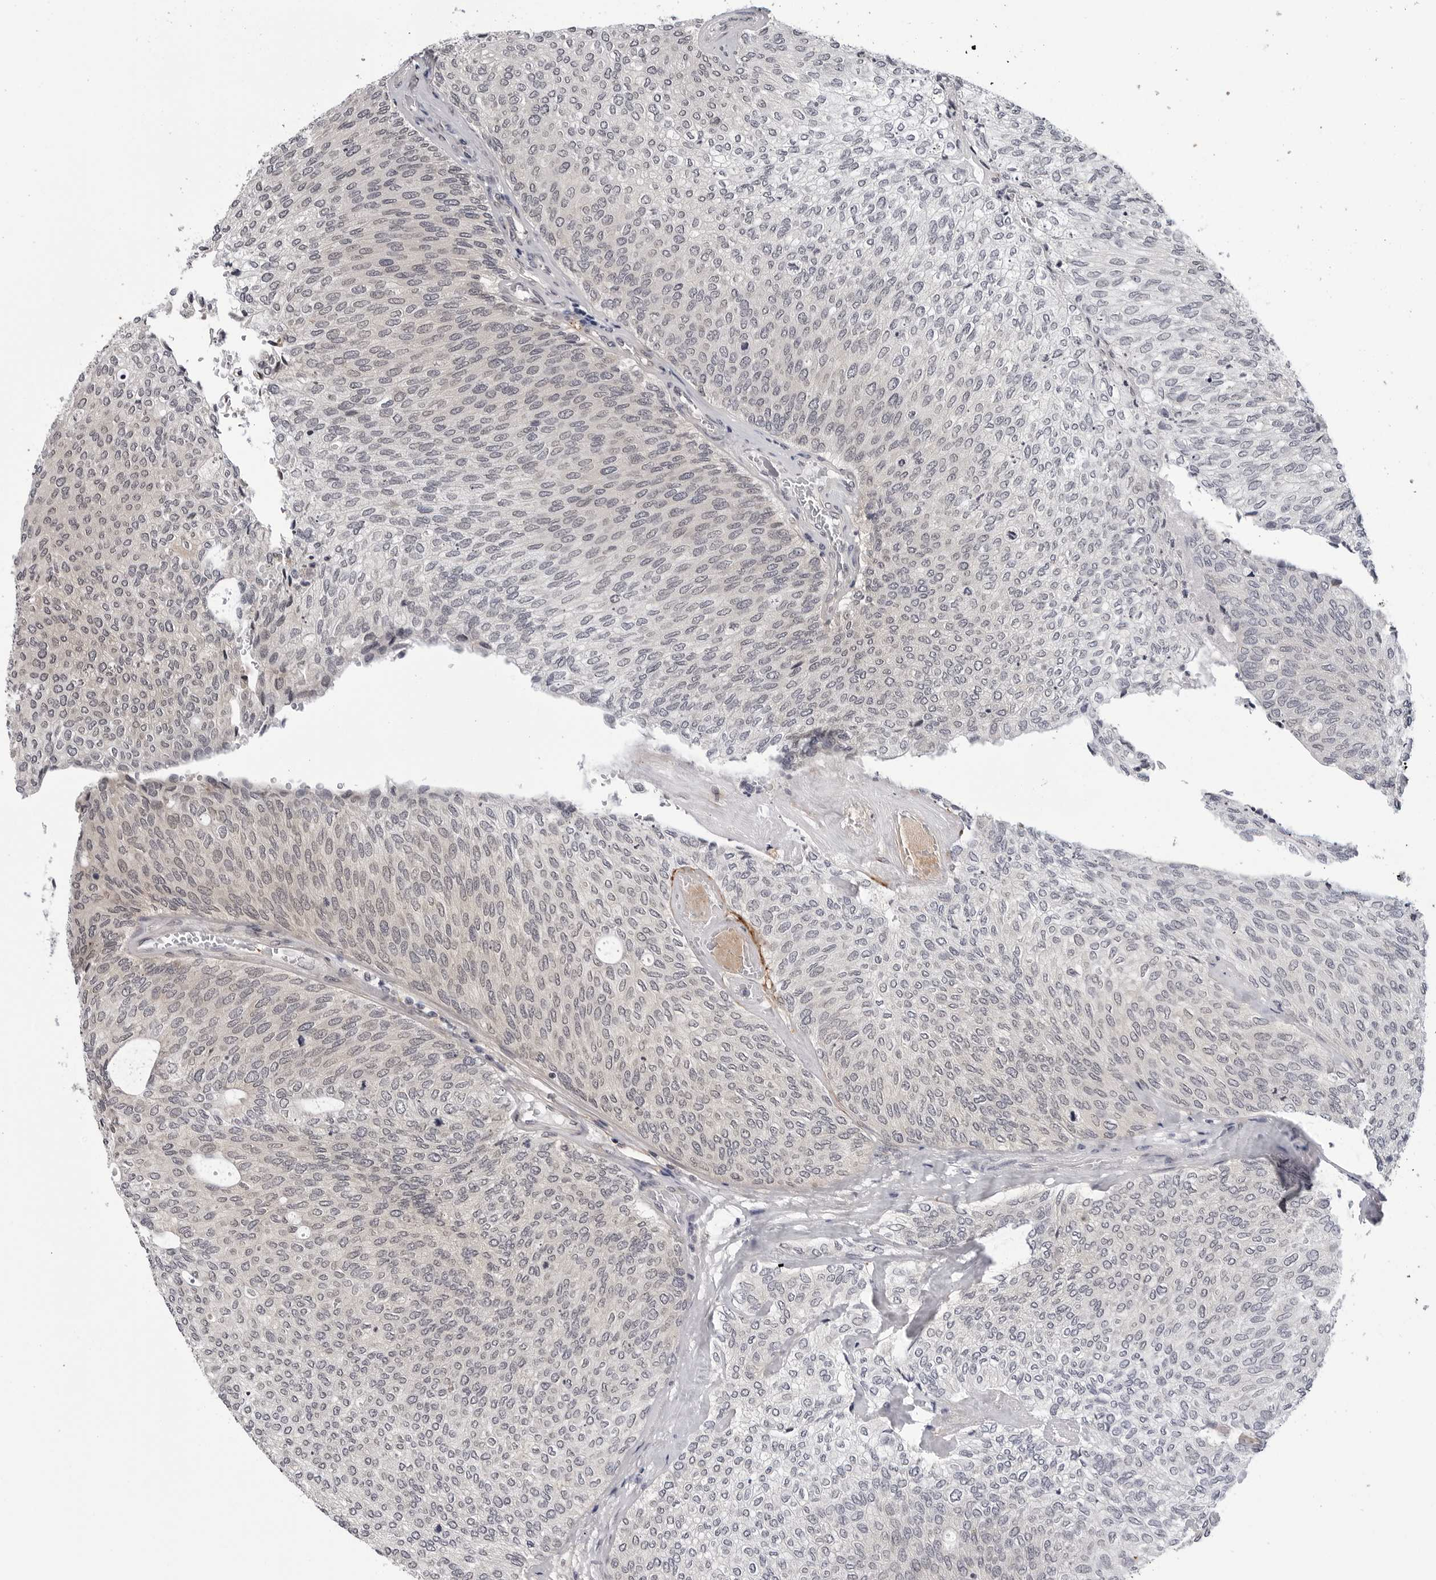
{"staining": {"intensity": "moderate", "quantity": "<25%", "location": "cytoplasmic/membranous"}, "tissue": "urothelial cancer", "cell_type": "Tumor cells", "image_type": "cancer", "snomed": [{"axis": "morphology", "description": "Urothelial carcinoma, Low grade"}, {"axis": "topography", "description": "Urinary bladder"}], "caption": "Moderate cytoplasmic/membranous staining is appreciated in about <25% of tumor cells in low-grade urothelial carcinoma.", "gene": "KIAA1614", "patient": {"sex": "female", "age": 79}}